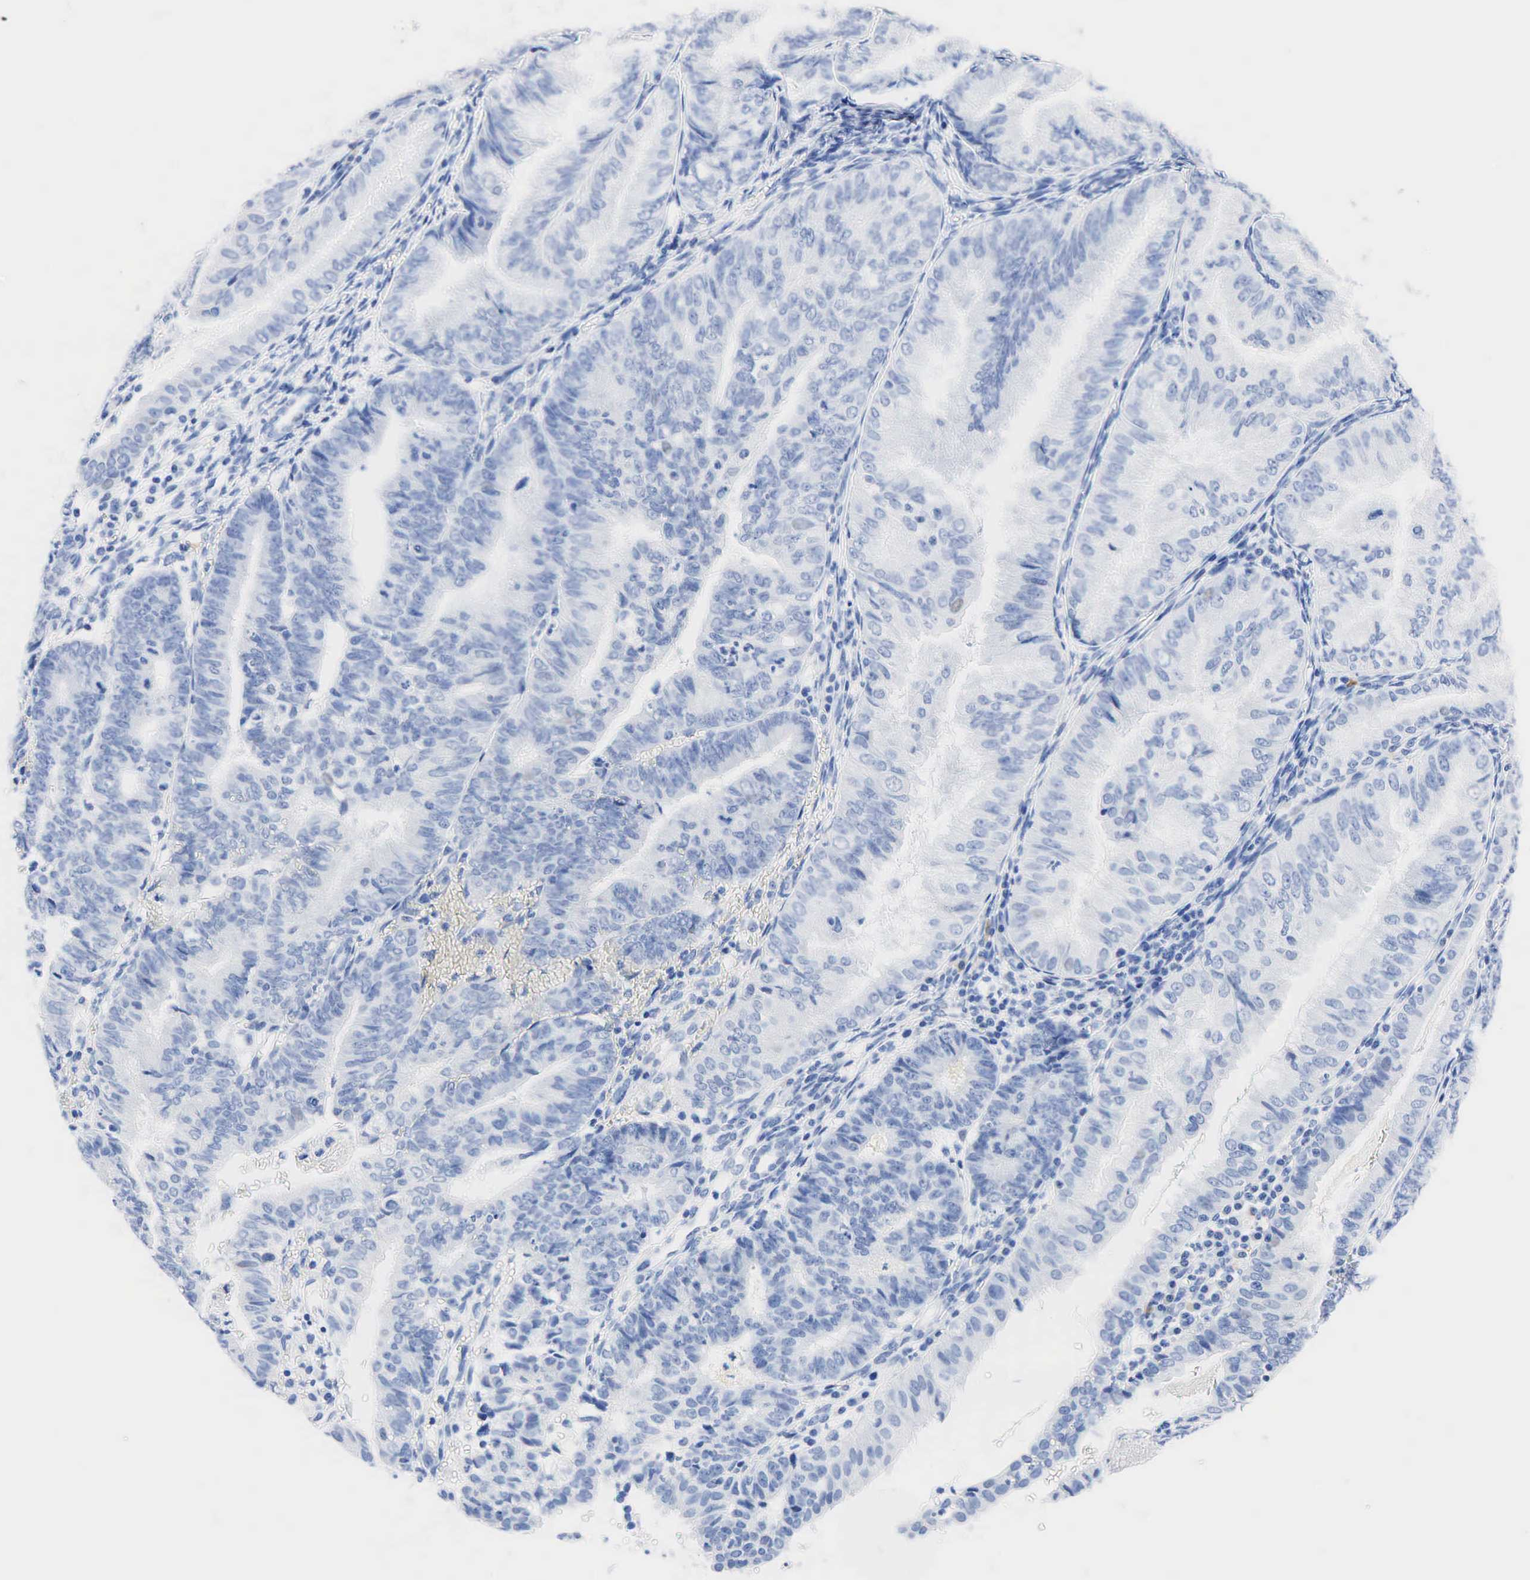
{"staining": {"intensity": "negative", "quantity": "none", "location": "none"}, "tissue": "endometrial cancer", "cell_type": "Tumor cells", "image_type": "cancer", "snomed": [{"axis": "morphology", "description": "Adenocarcinoma, NOS"}, {"axis": "topography", "description": "Endometrium"}], "caption": "Tumor cells are negative for protein expression in human endometrial cancer.", "gene": "NKX2-1", "patient": {"sex": "female", "age": 66}}